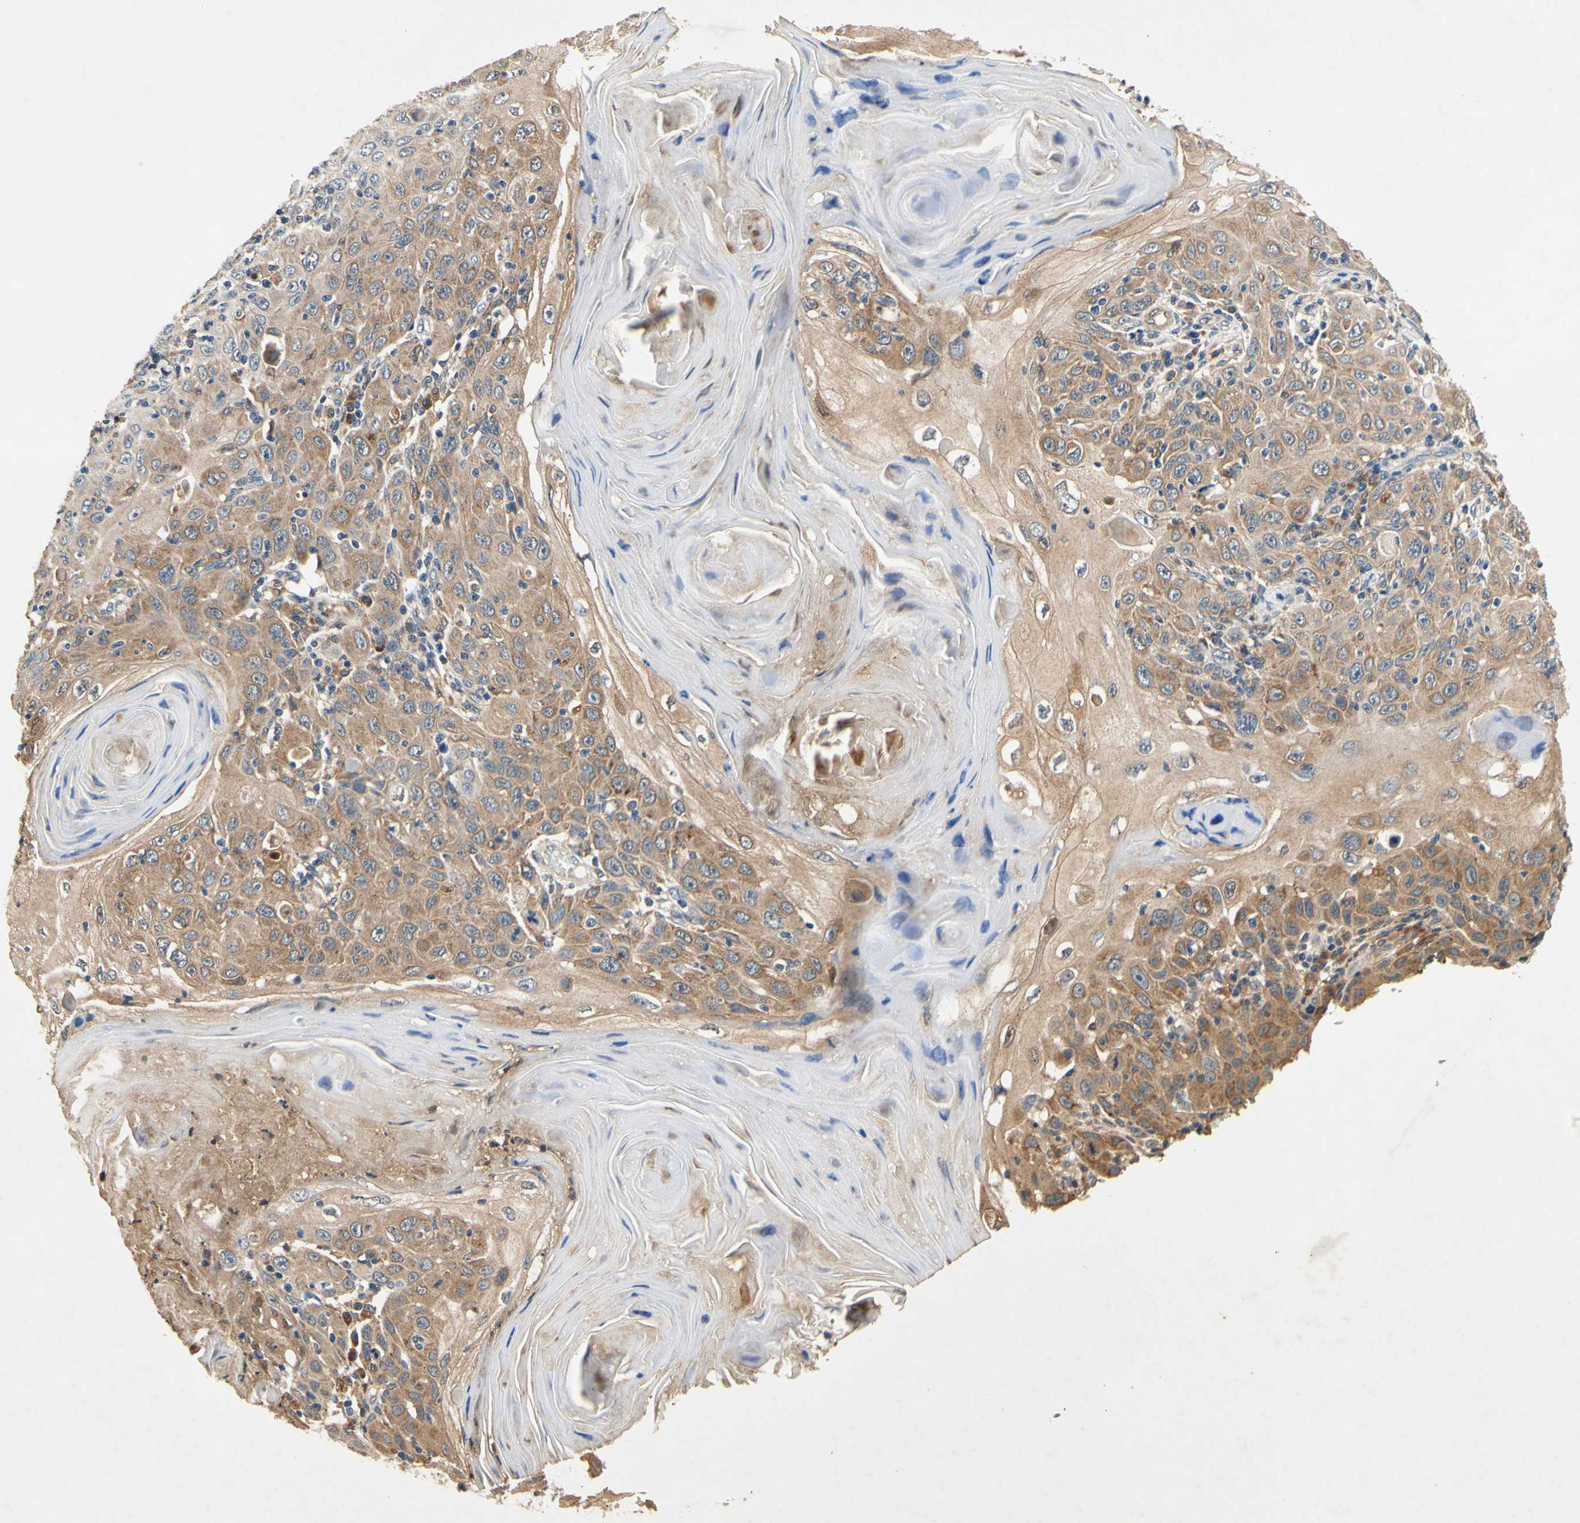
{"staining": {"intensity": "weak", "quantity": ">75%", "location": "cytoplasmic/membranous"}, "tissue": "skin cancer", "cell_type": "Tumor cells", "image_type": "cancer", "snomed": [{"axis": "morphology", "description": "Squamous cell carcinoma, NOS"}, {"axis": "topography", "description": "Skin"}], "caption": "Brown immunohistochemical staining in squamous cell carcinoma (skin) exhibits weak cytoplasmic/membranous positivity in approximately >75% of tumor cells.", "gene": "PLA2G4A", "patient": {"sex": "female", "age": 88}}